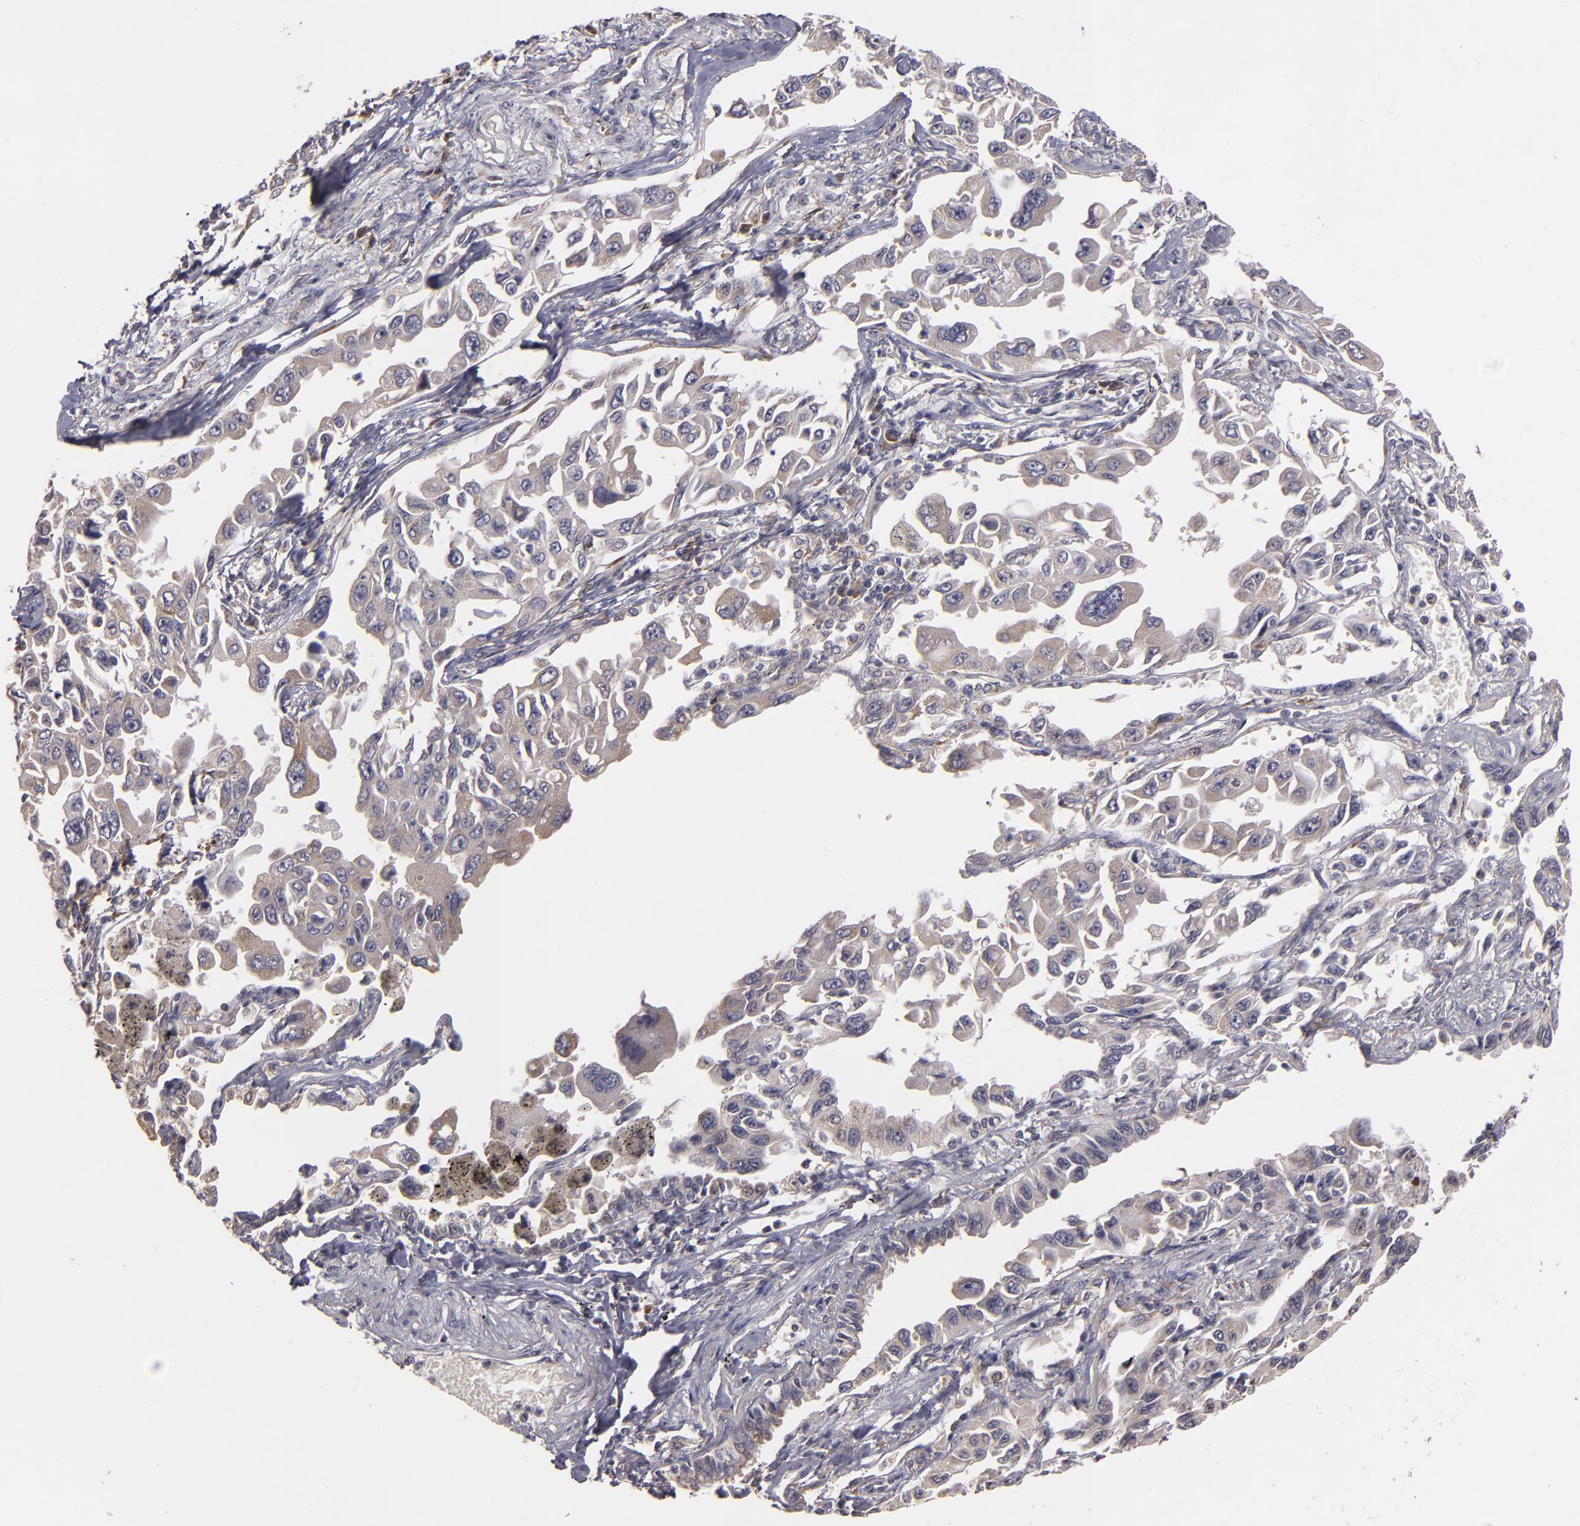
{"staining": {"intensity": "negative", "quantity": "none", "location": "none"}, "tissue": "lung cancer", "cell_type": "Tumor cells", "image_type": "cancer", "snomed": [{"axis": "morphology", "description": "Adenocarcinoma, NOS"}, {"axis": "topography", "description": "Lung"}], "caption": "Tumor cells are negative for protein expression in human lung cancer.", "gene": "CASP1", "patient": {"sex": "male", "age": 64}}